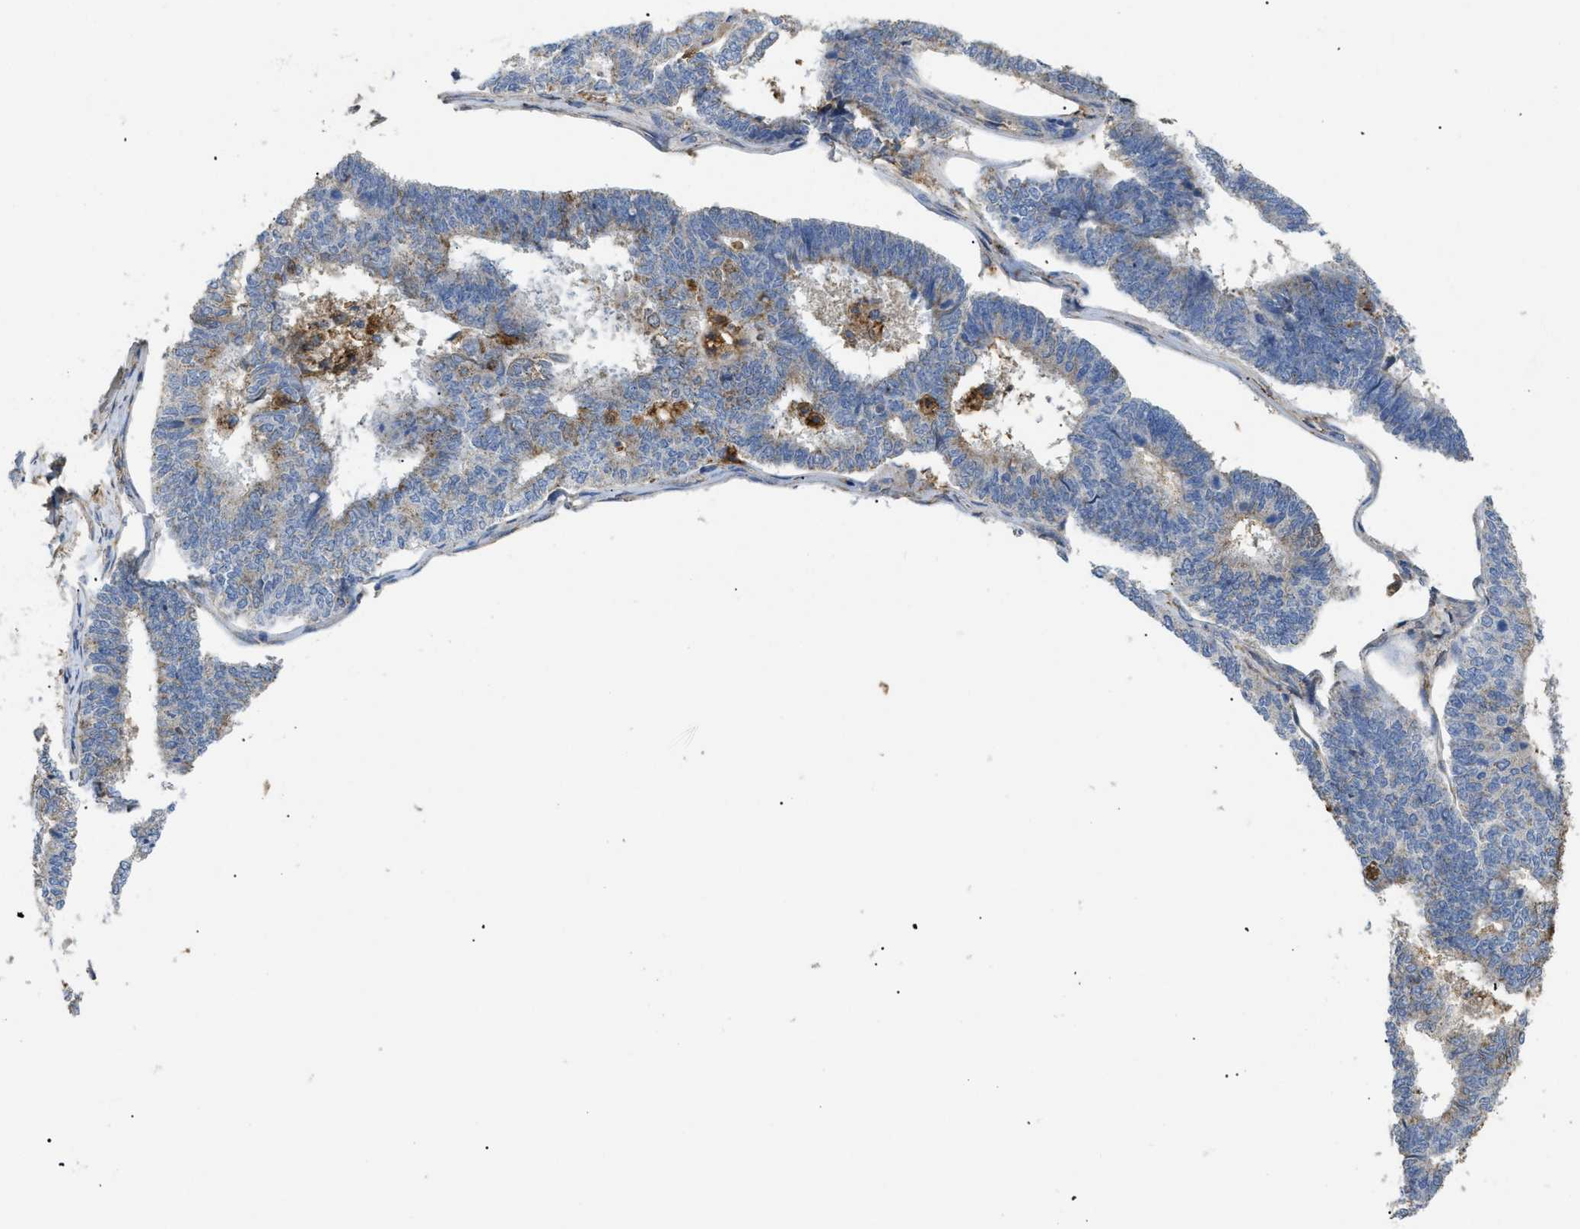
{"staining": {"intensity": "moderate", "quantity": "<25%", "location": "cytoplasmic/membranous"}, "tissue": "endometrial cancer", "cell_type": "Tumor cells", "image_type": "cancer", "snomed": [{"axis": "morphology", "description": "Adenocarcinoma, NOS"}, {"axis": "topography", "description": "Endometrium"}], "caption": "Approximately <25% of tumor cells in human endometrial cancer demonstrate moderate cytoplasmic/membranous protein positivity as visualized by brown immunohistochemical staining.", "gene": "ANXA4", "patient": {"sex": "female", "age": 70}}